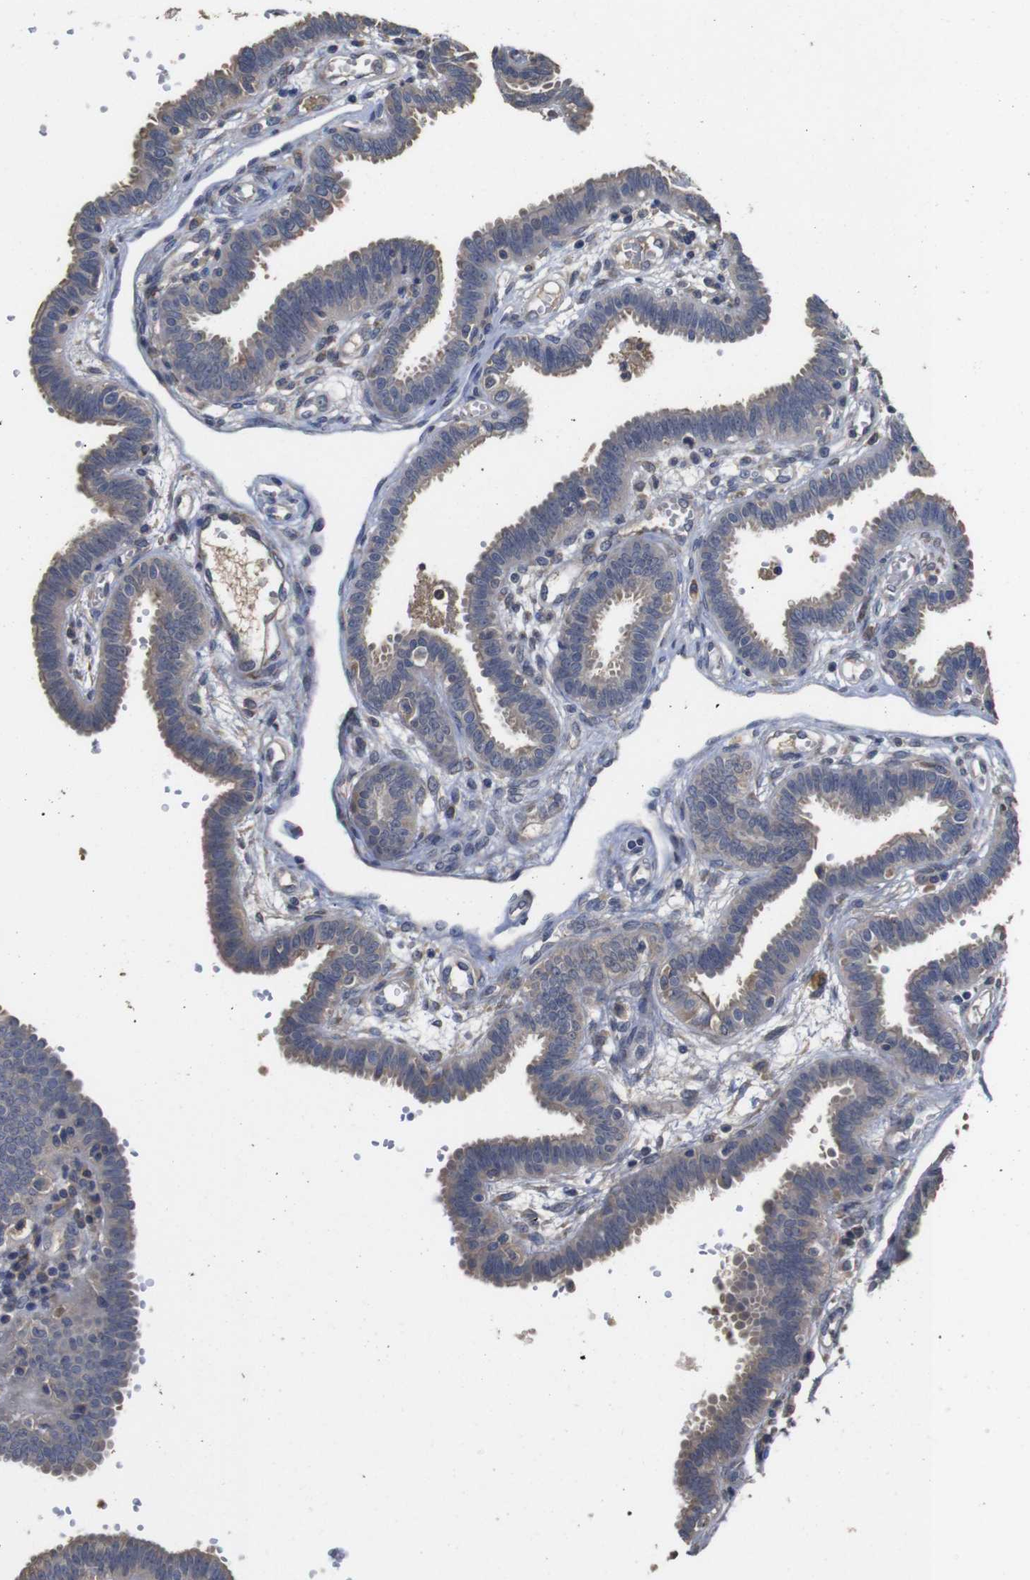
{"staining": {"intensity": "weak", "quantity": "25%-75%", "location": "cytoplasmic/membranous"}, "tissue": "fallopian tube", "cell_type": "Glandular cells", "image_type": "normal", "snomed": [{"axis": "morphology", "description": "Normal tissue, NOS"}, {"axis": "topography", "description": "Fallopian tube"}], "caption": "IHC photomicrograph of unremarkable fallopian tube stained for a protein (brown), which demonstrates low levels of weak cytoplasmic/membranous positivity in about 25%-75% of glandular cells.", "gene": "ARHGAP24", "patient": {"sex": "female", "age": 32}}